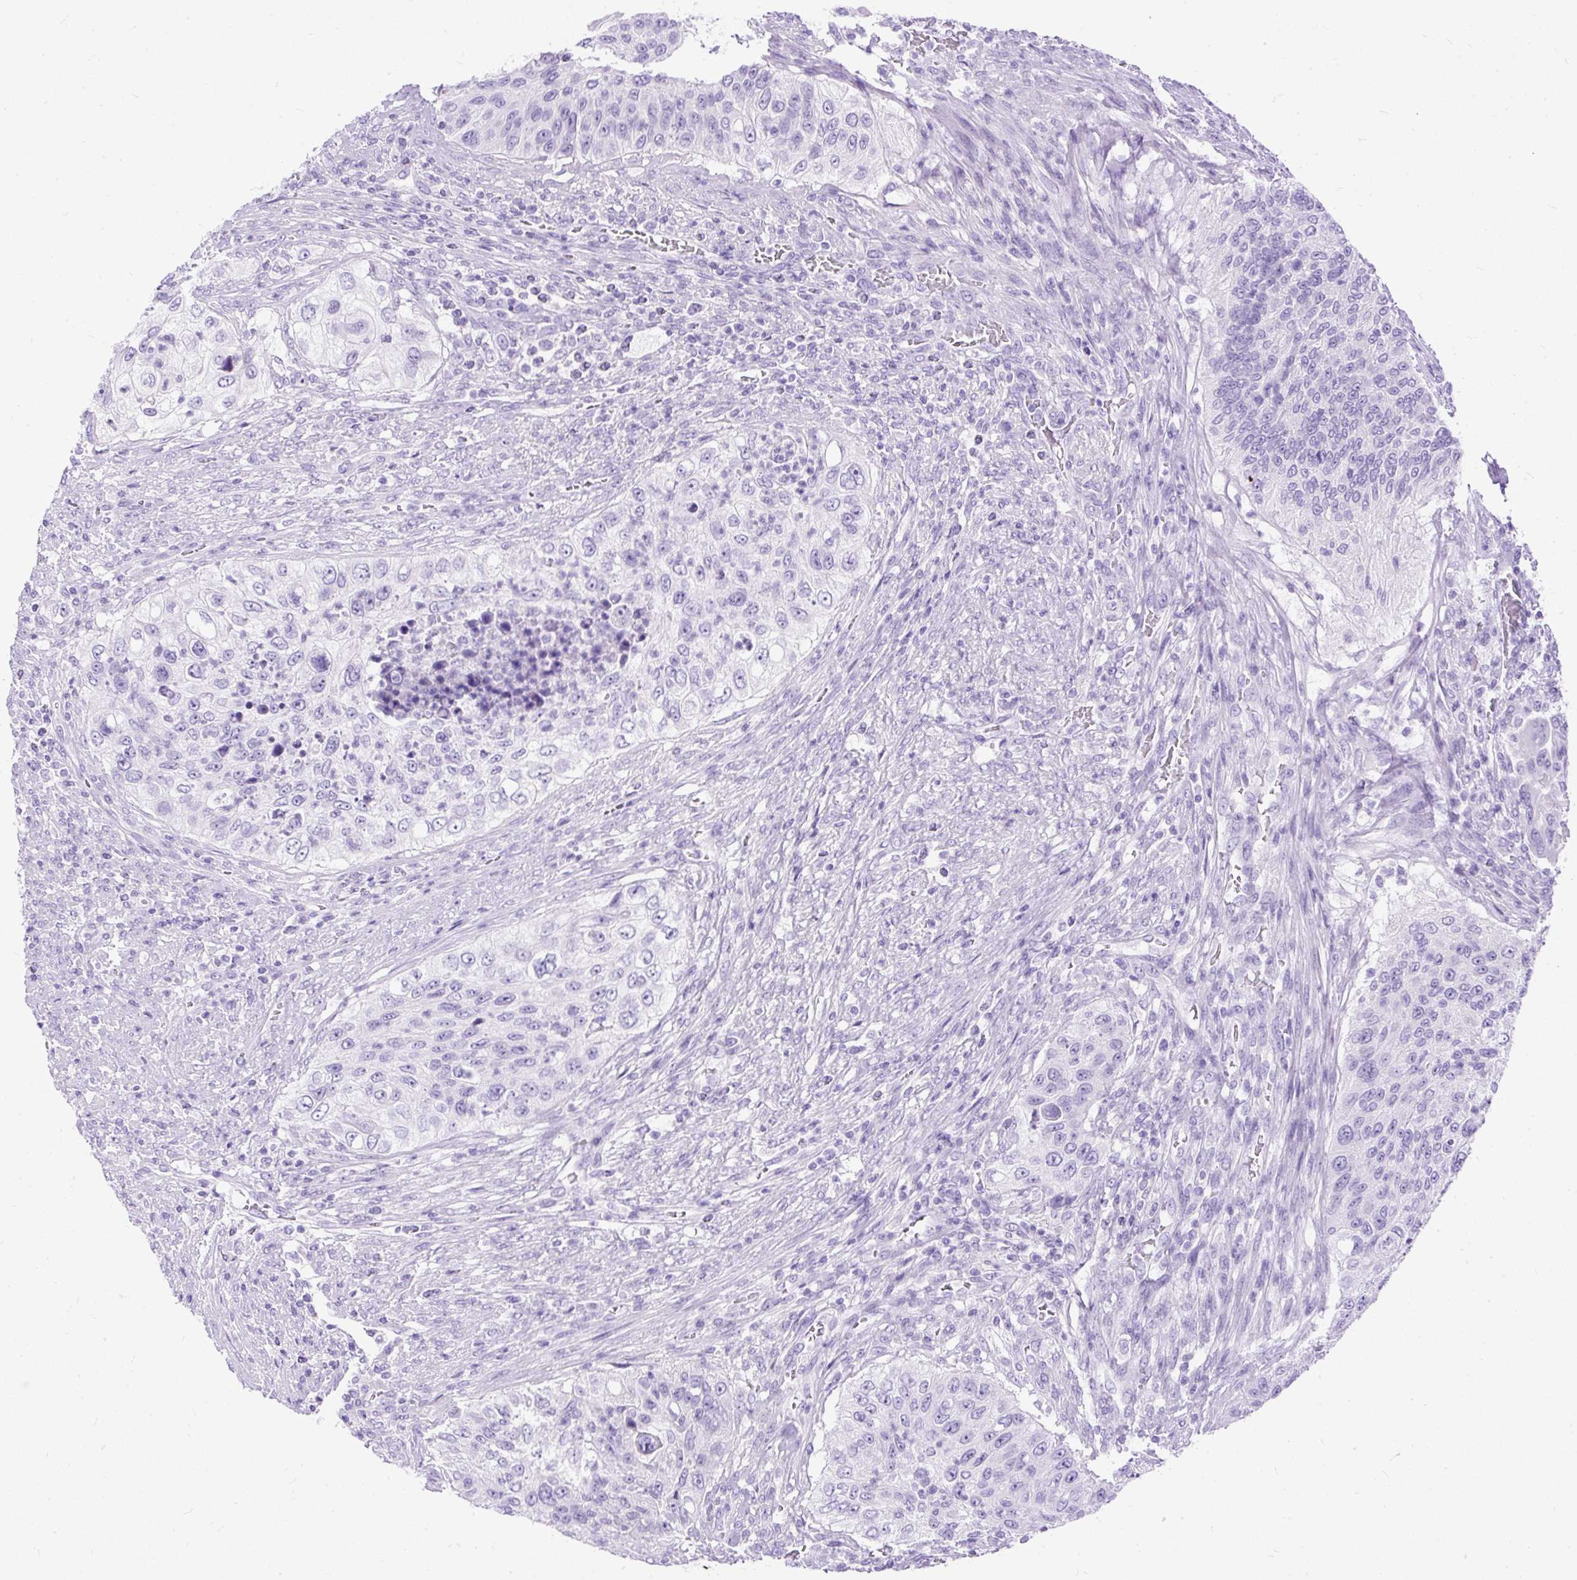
{"staining": {"intensity": "negative", "quantity": "none", "location": "none"}, "tissue": "urothelial cancer", "cell_type": "Tumor cells", "image_type": "cancer", "snomed": [{"axis": "morphology", "description": "Urothelial carcinoma, High grade"}, {"axis": "topography", "description": "Urinary bladder"}], "caption": "Image shows no protein positivity in tumor cells of urothelial cancer tissue.", "gene": "HEY1", "patient": {"sex": "female", "age": 60}}